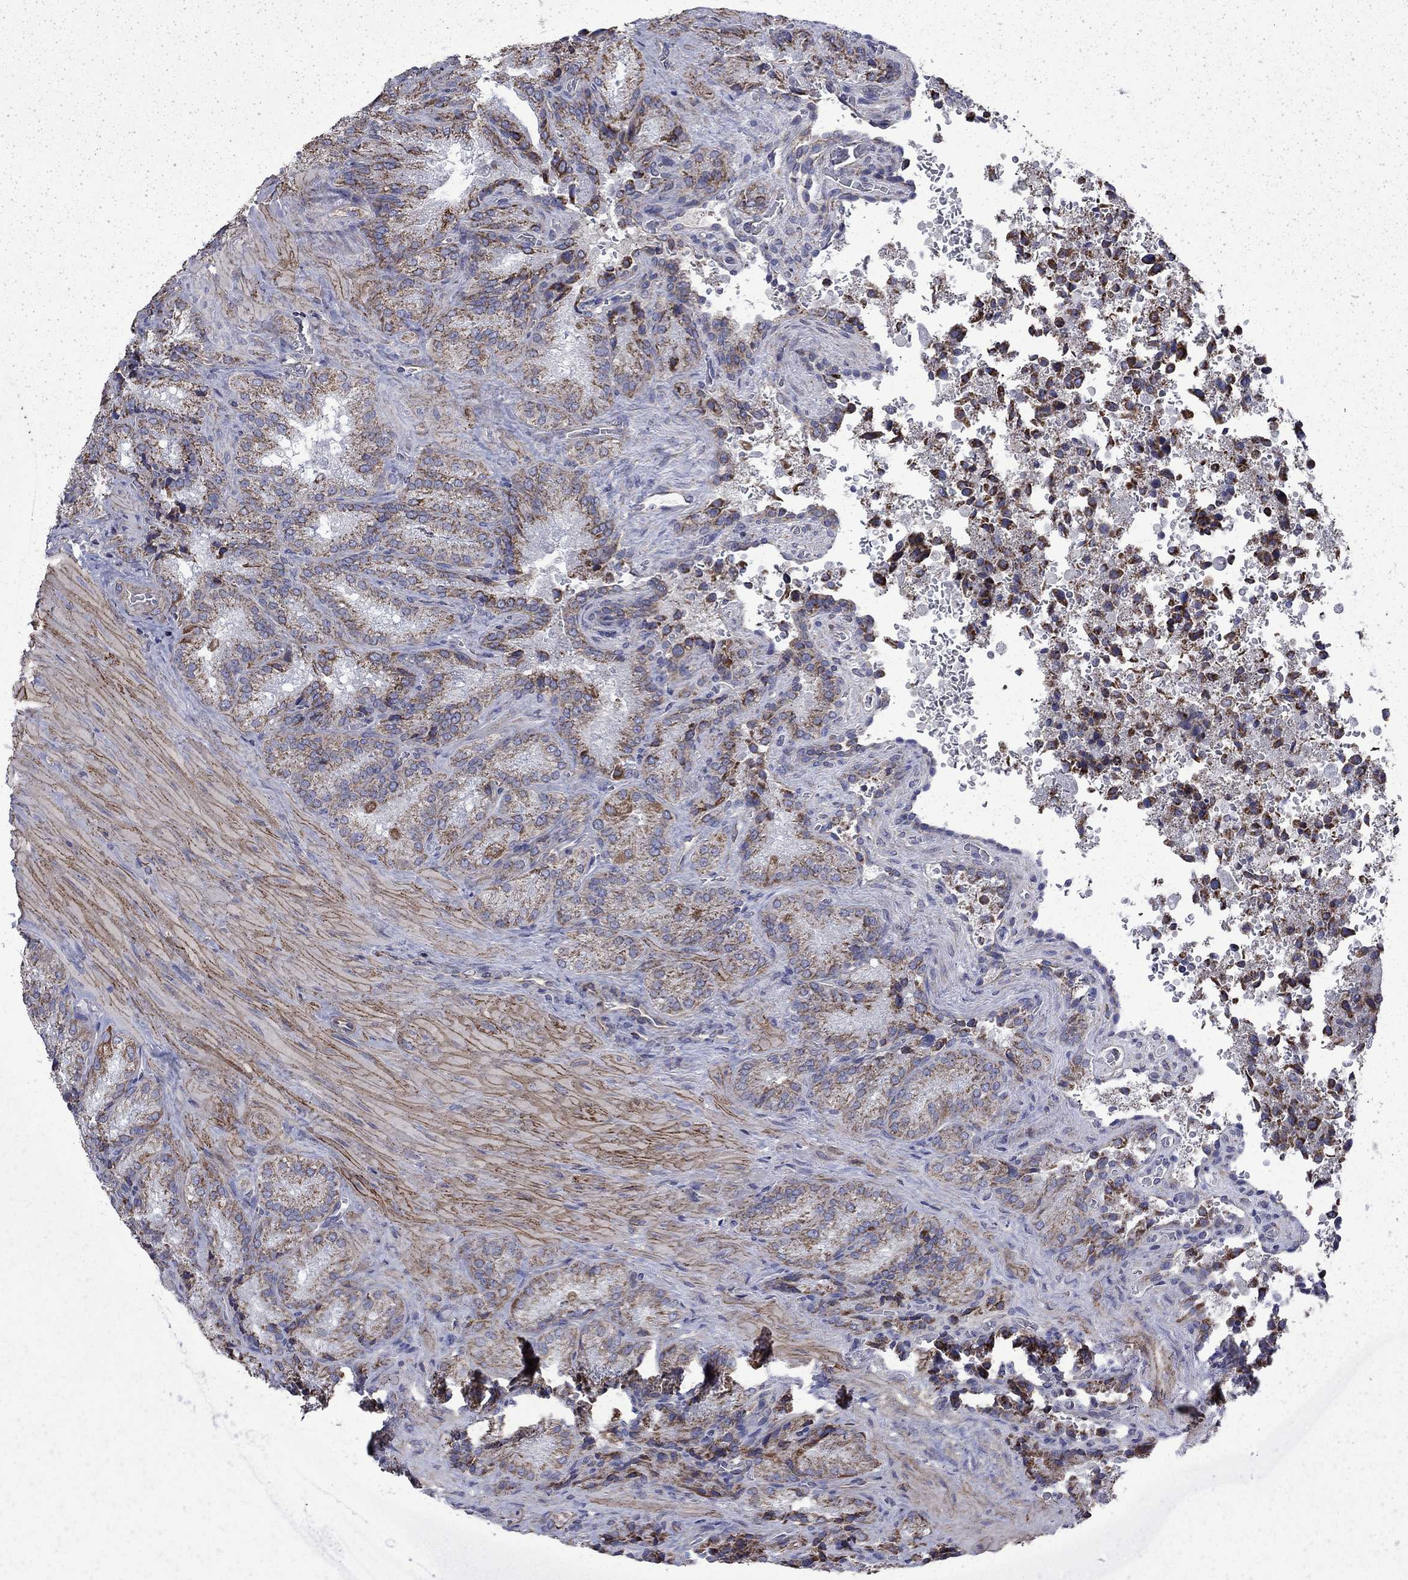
{"staining": {"intensity": "strong", "quantity": "<25%", "location": "cytoplasmic/membranous"}, "tissue": "seminal vesicle", "cell_type": "Glandular cells", "image_type": "normal", "snomed": [{"axis": "morphology", "description": "Normal tissue, NOS"}, {"axis": "topography", "description": "Seminal veicle"}], "caption": "Immunohistochemistry of normal human seminal vesicle exhibits medium levels of strong cytoplasmic/membranous staining in approximately <25% of glandular cells. The staining was performed using DAB (3,3'-diaminobenzidine), with brown indicating positive protein expression. Nuclei are stained blue with hematoxylin.", "gene": "DTNA", "patient": {"sex": "male", "age": 37}}